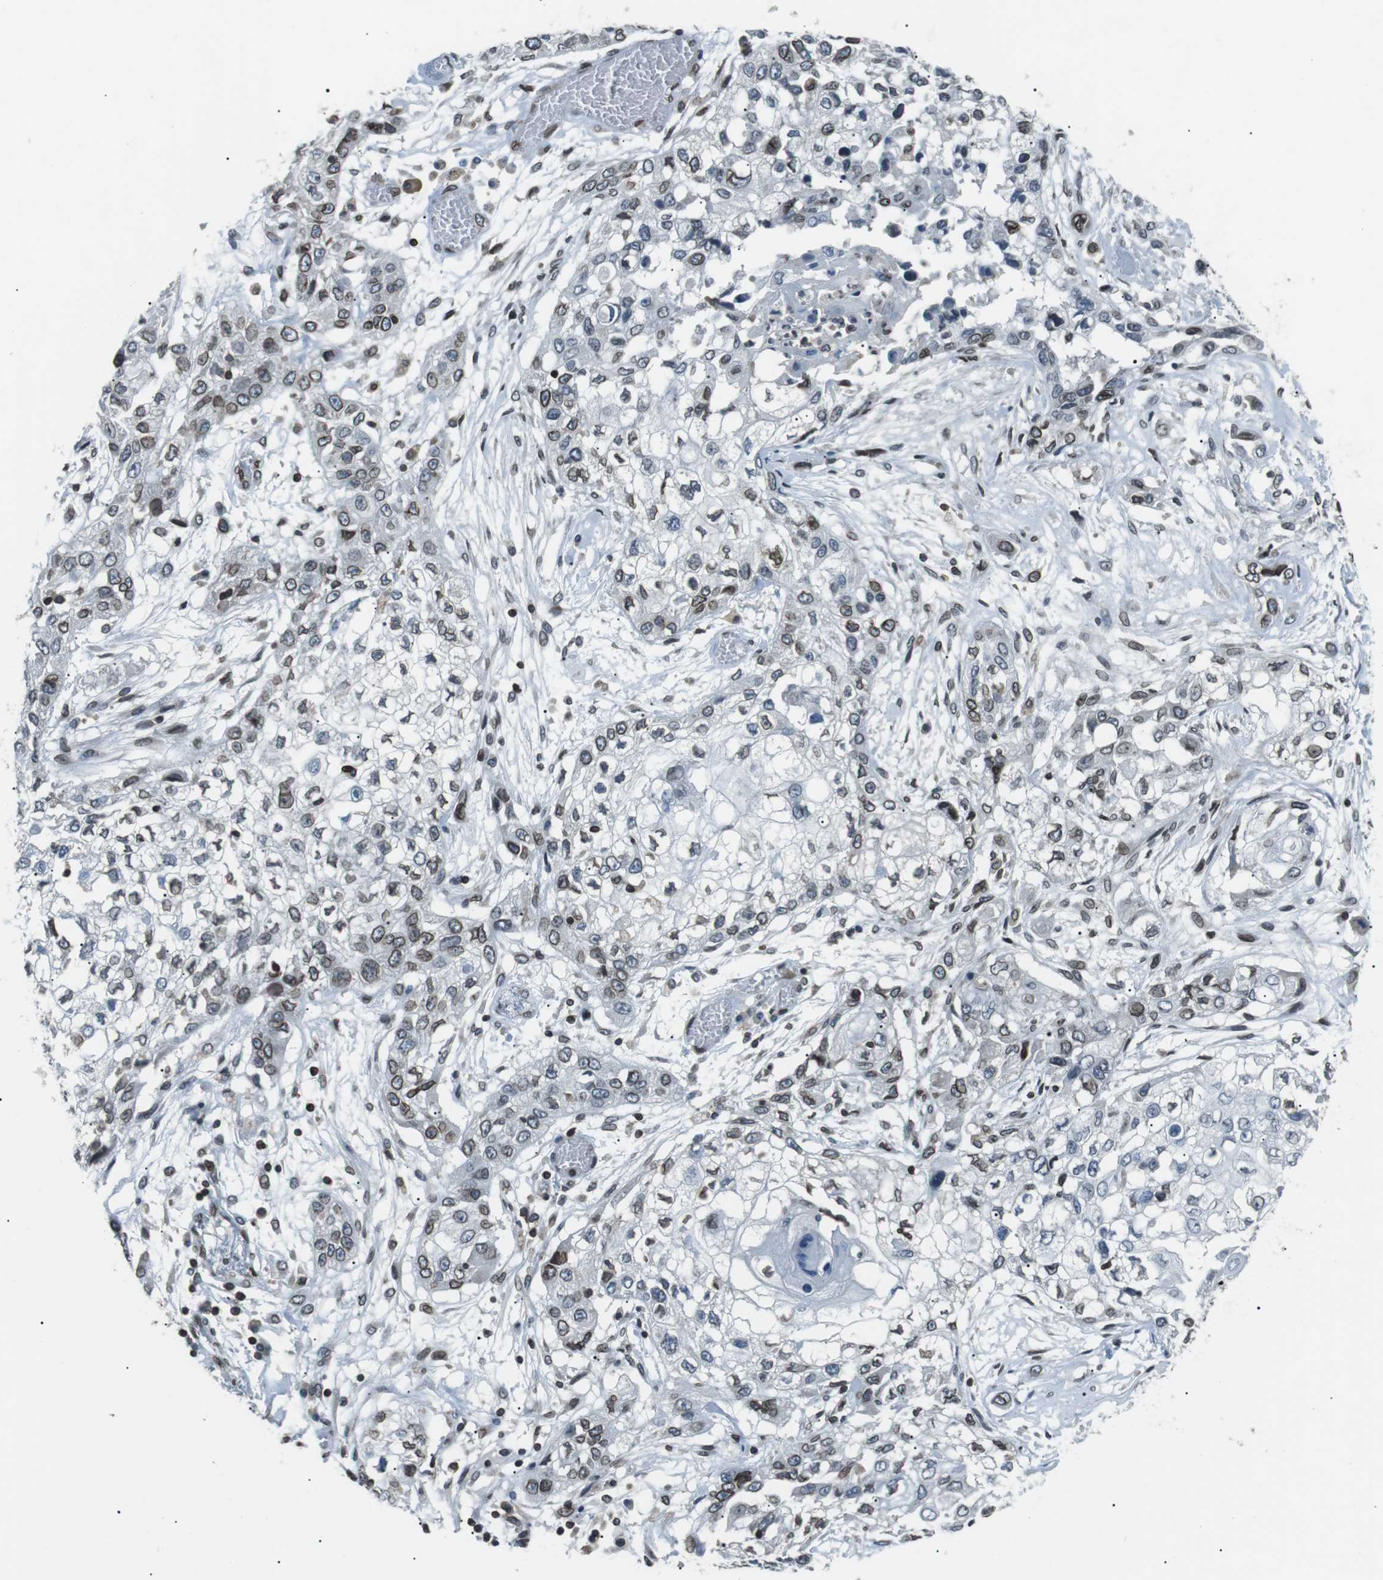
{"staining": {"intensity": "moderate", "quantity": "25%-75%", "location": "cytoplasmic/membranous,nuclear"}, "tissue": "lung cancer", "cell_type": "Tumor cells", "image_type": "cancer", "snomed": [{"axis": "morphology", "description": "Squamous cell carcinoma, NOS"}, {"axis": "topography", "description": "Lung"}], "caption": "Immunohistochemical staining of human lung squamous cell carcinoma shows moderate cytoplasmic/membranous and nuclear protein positivity in about 25%-75% of tumor cells.", "gene": "TMX4", "patient": {"sex": "male", "age": 71}}